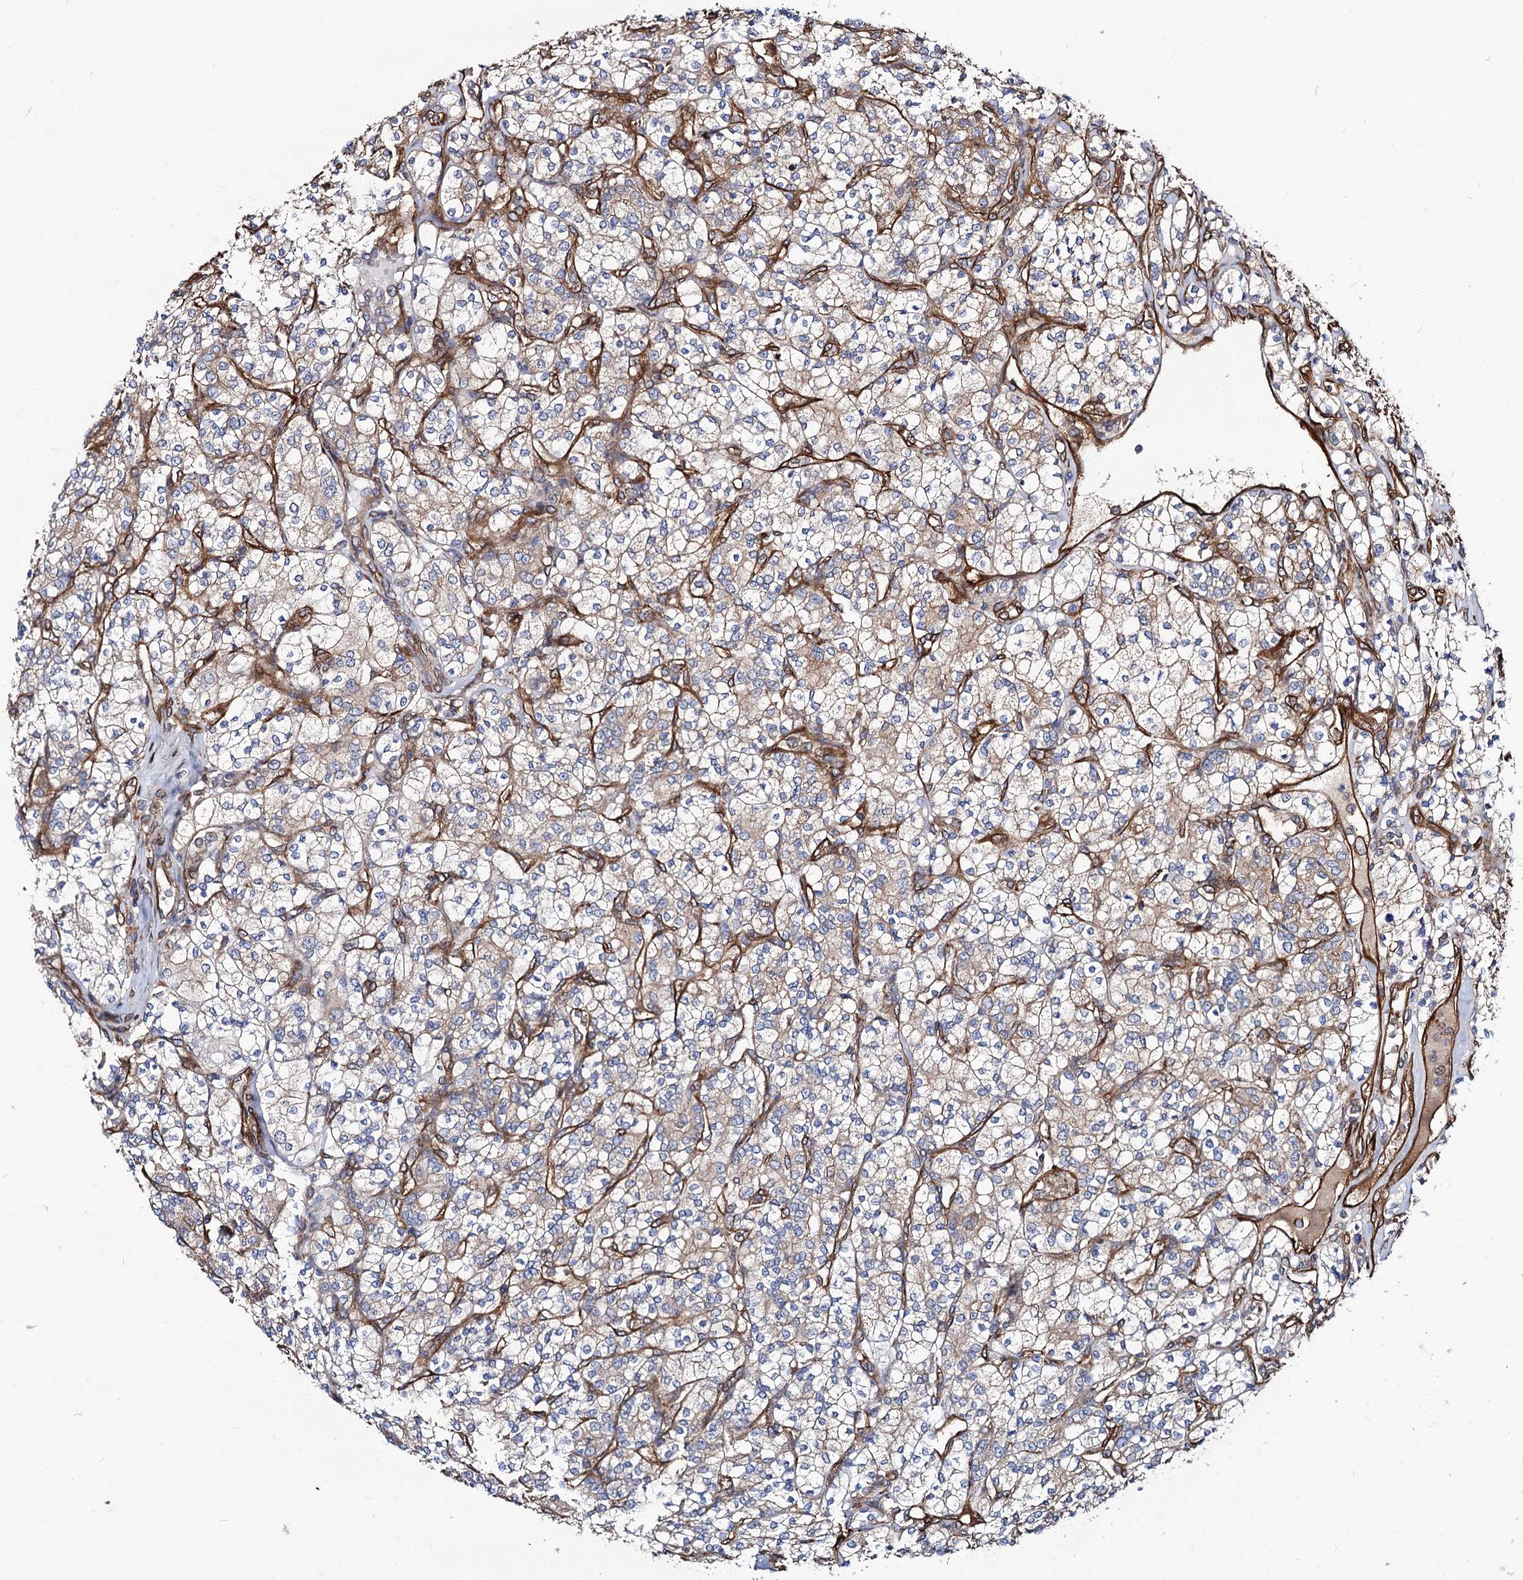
{"staining": {"intensity": "weak", "quantity": "<25%", "location": "cytoplasmic/membranous"}, "tissue": "renal cancer", "cell_type": "Tumor cells", "image_type": "cancer", "snomed": [{"axis": "morphology", "description": "Adenocarcinoma, NOS"}, {"axis": "topography", "description": "Kidney"}], "caption": "The immunohistochemistry photomicrograph has no significant positivity in tumor cells of renal adenocarcinoma tissue. Brightfield microscopy of immunohistochemistry stained with DAB (3,3'-diaminobenzidine) (brown) and hematoxylin (blue), captured at high magnification.", "gene": "CIP2A", "patient": {"sex": "male", "age": 77}}